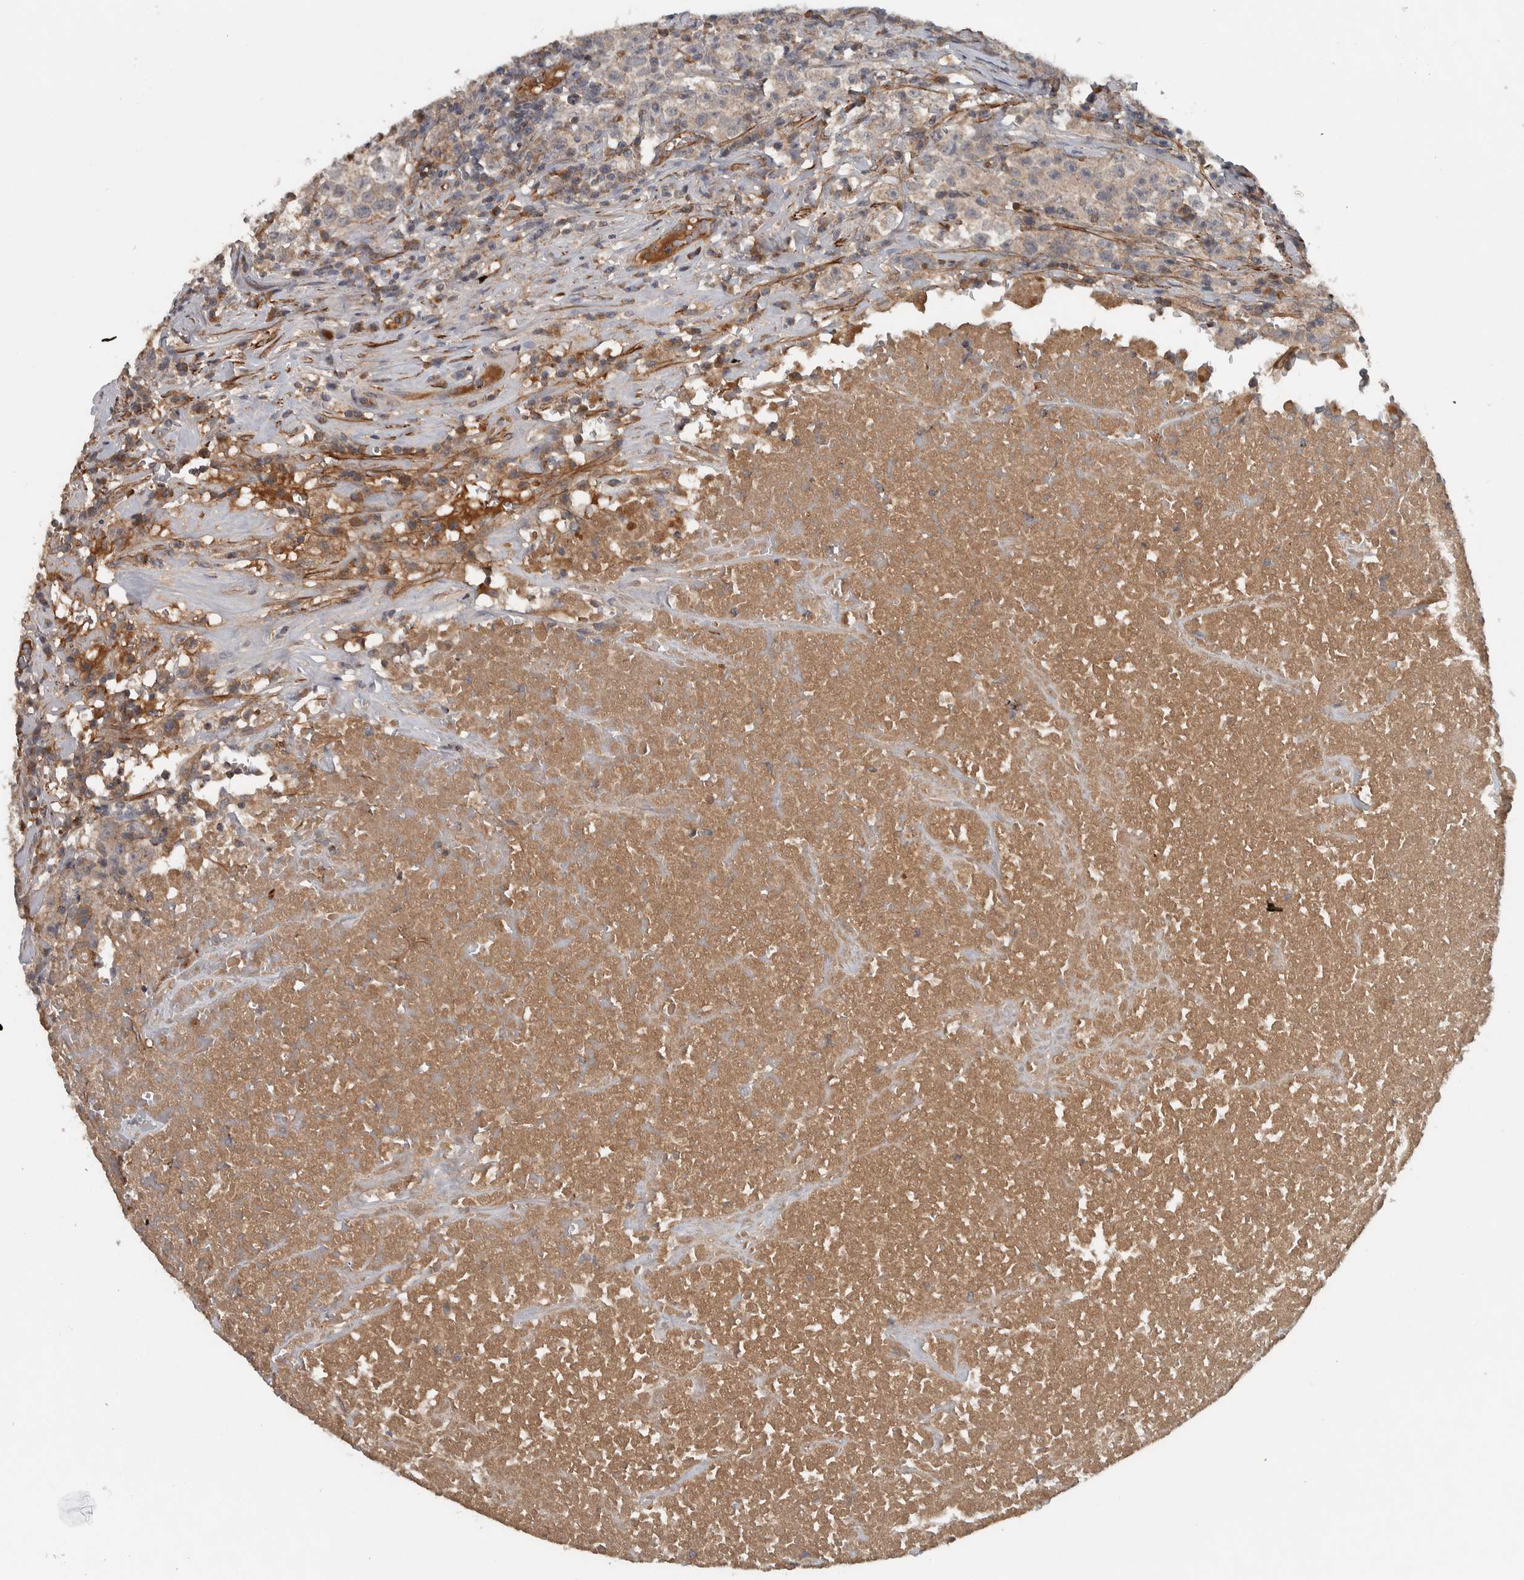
{"staining": {"intensity": "negative", "quantity": "none", "location": "none"}, "tissue": "testis cancer", "cell_type": "Tumor cells", "image_type": "cancer", "snomed": [{"axis": "morphology", "description": "Seminoma, NOS"}, {"axis": "topography", "description": "Testis"}], "caption": "A histopathology image of seminoma (testis) stained for a protein demonstrates no brown staining in tumor cells.", "gene": "LBHD1", "patient": {"sex": "male", "age": 22}}